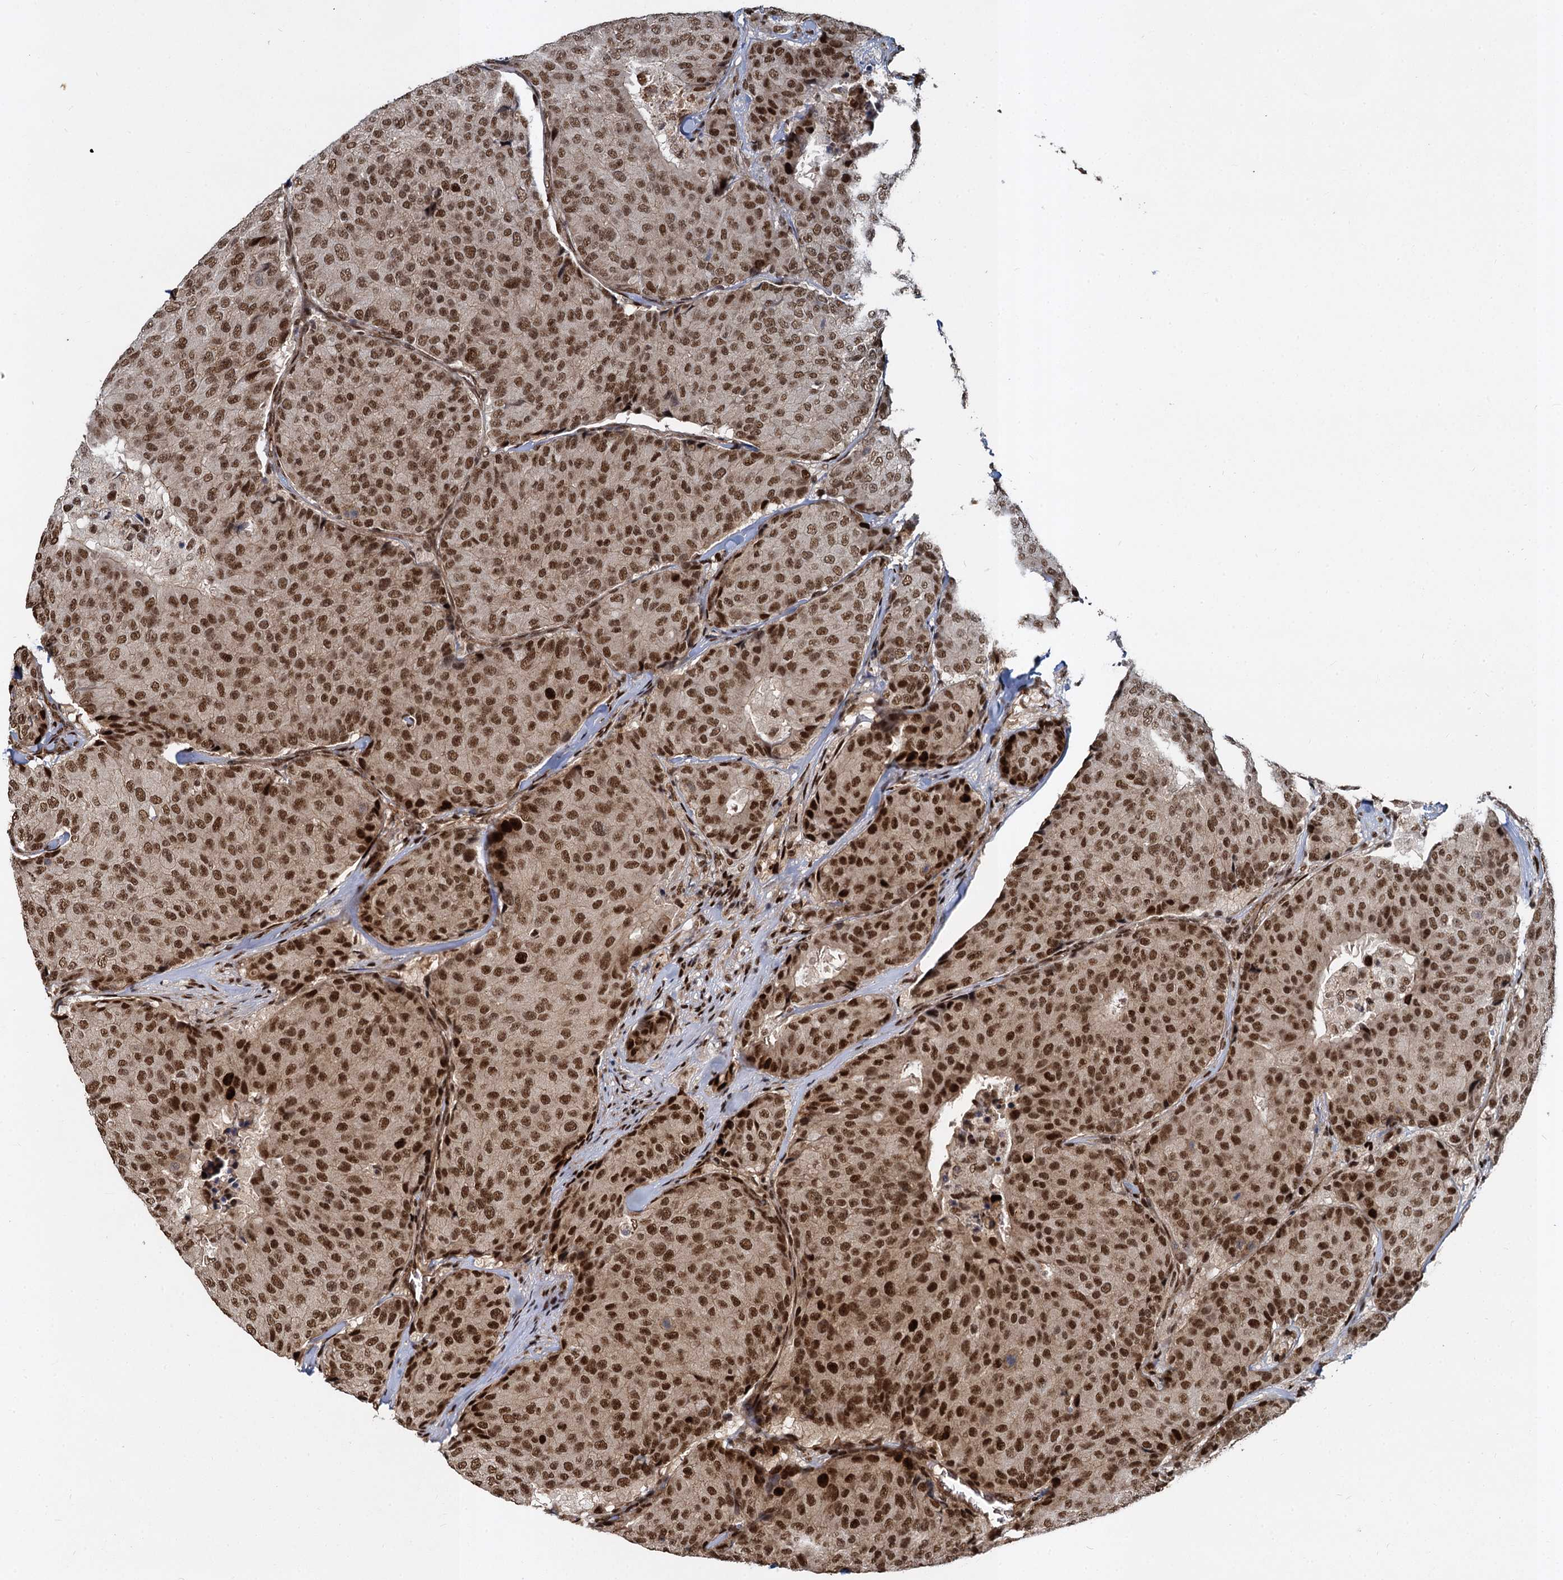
{"staining": {"intensity": "strong", "quantity": ">75%", "location": "nuclear"}, "tissue": "breast cancer", "cell_type": "Tumor cells", "image_type": "cancer", "snomed": [{"axis": "morphology", "description": "Duct carcinoma"}, {"axis": "topography", "description": "Breast"}], "caption": "This is an image of IHC staining of breast cancer, which shows strong expression in the nuclear of tumor cells.", "gene": "ANKRD49", "patient": {"sex": "female", "age": 75}}